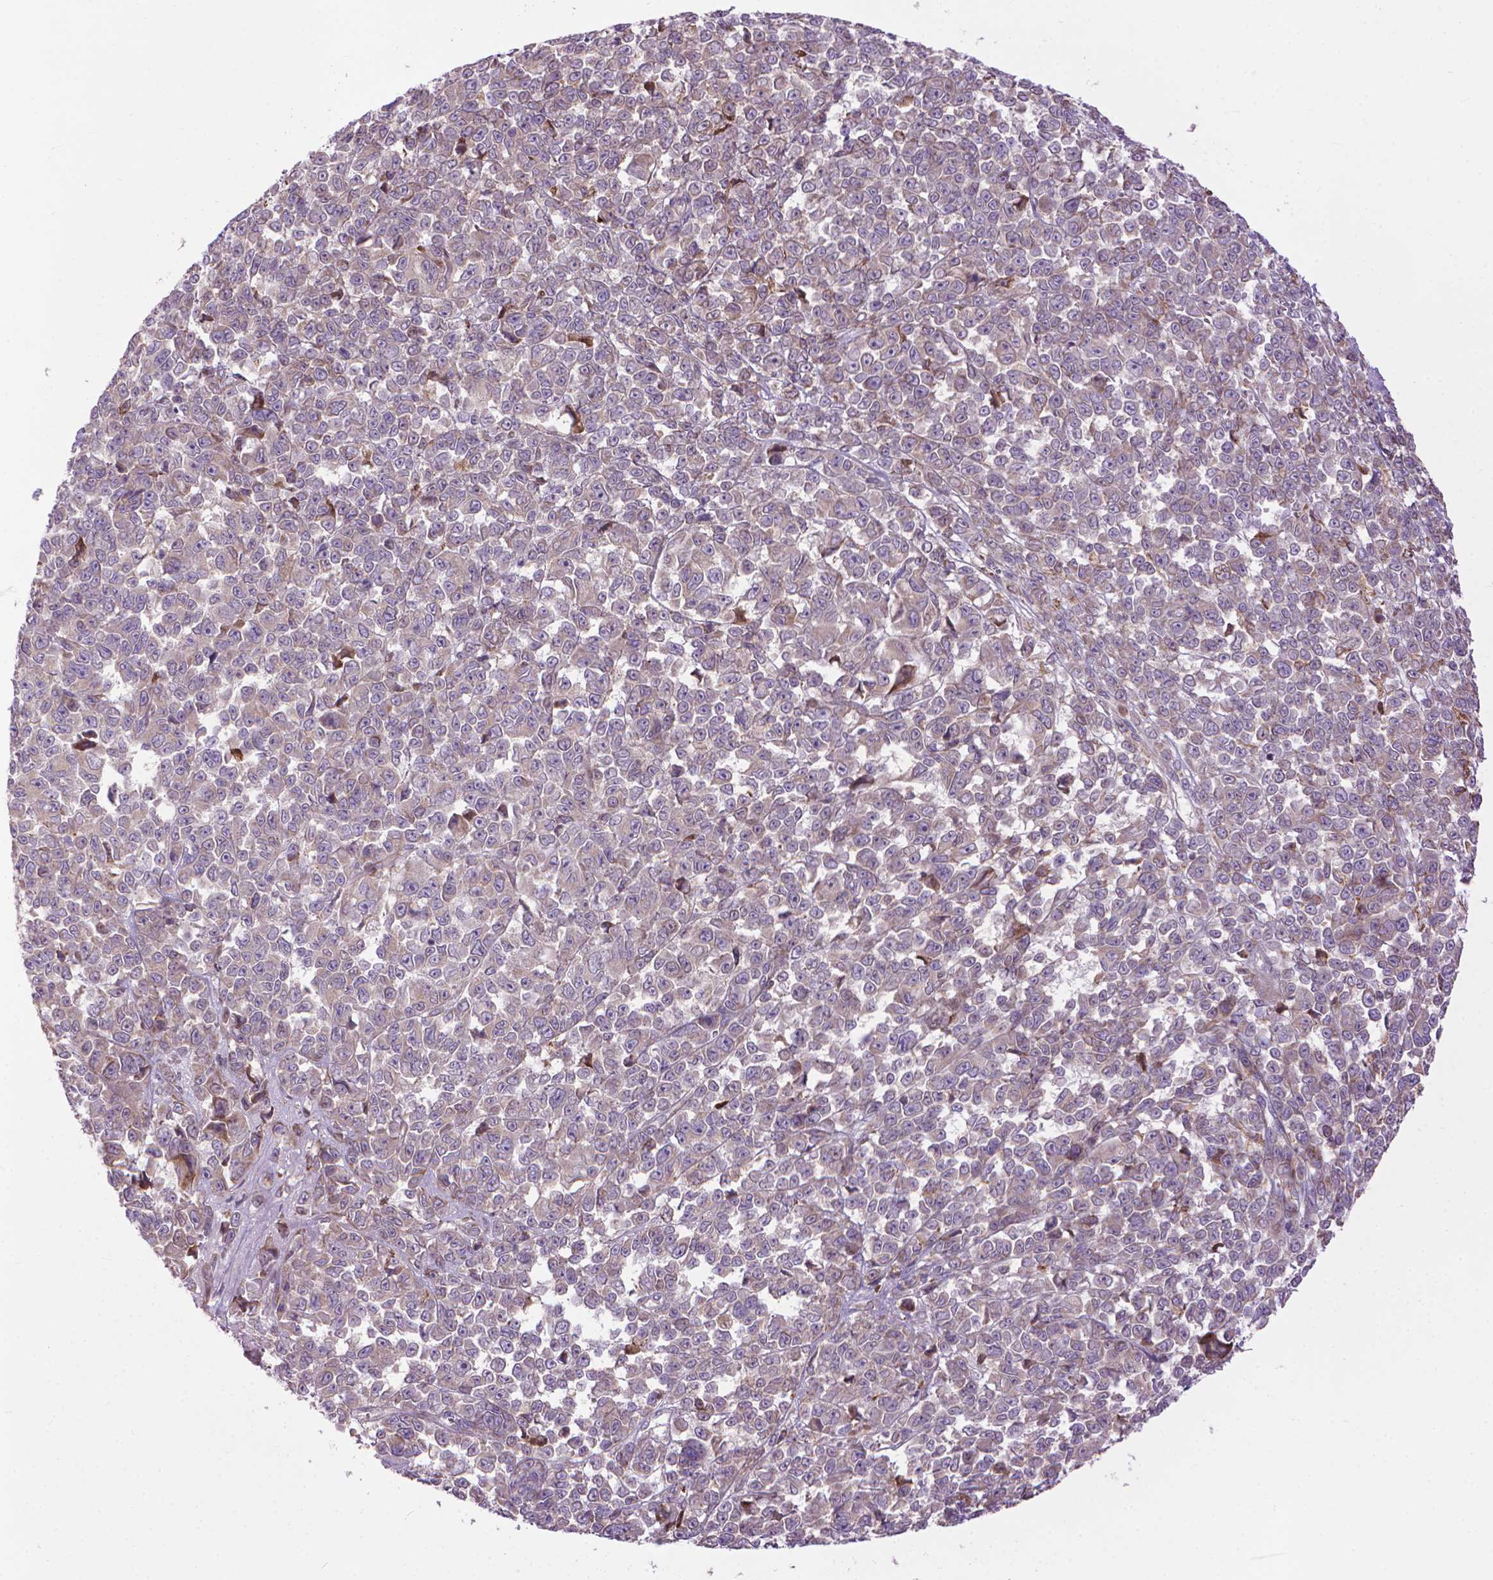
{"staining": {"intensity": "negative", "quantity": "none", "location": "none"}, "tissue": "melanoma", "cell_type": "Tumor cells", "image_type": "cancer", "snomed": [{"axis": "morphology", "description": "Malignant melanoma, NOS"}, {"axis": "topography", "description": "Skin"}], "caption": "Immunohistochemistry of human melanoma demonstrates no expression in tumor cells.", "gene": "MYH14", "patient": {"sex": "female", "age": 95}}